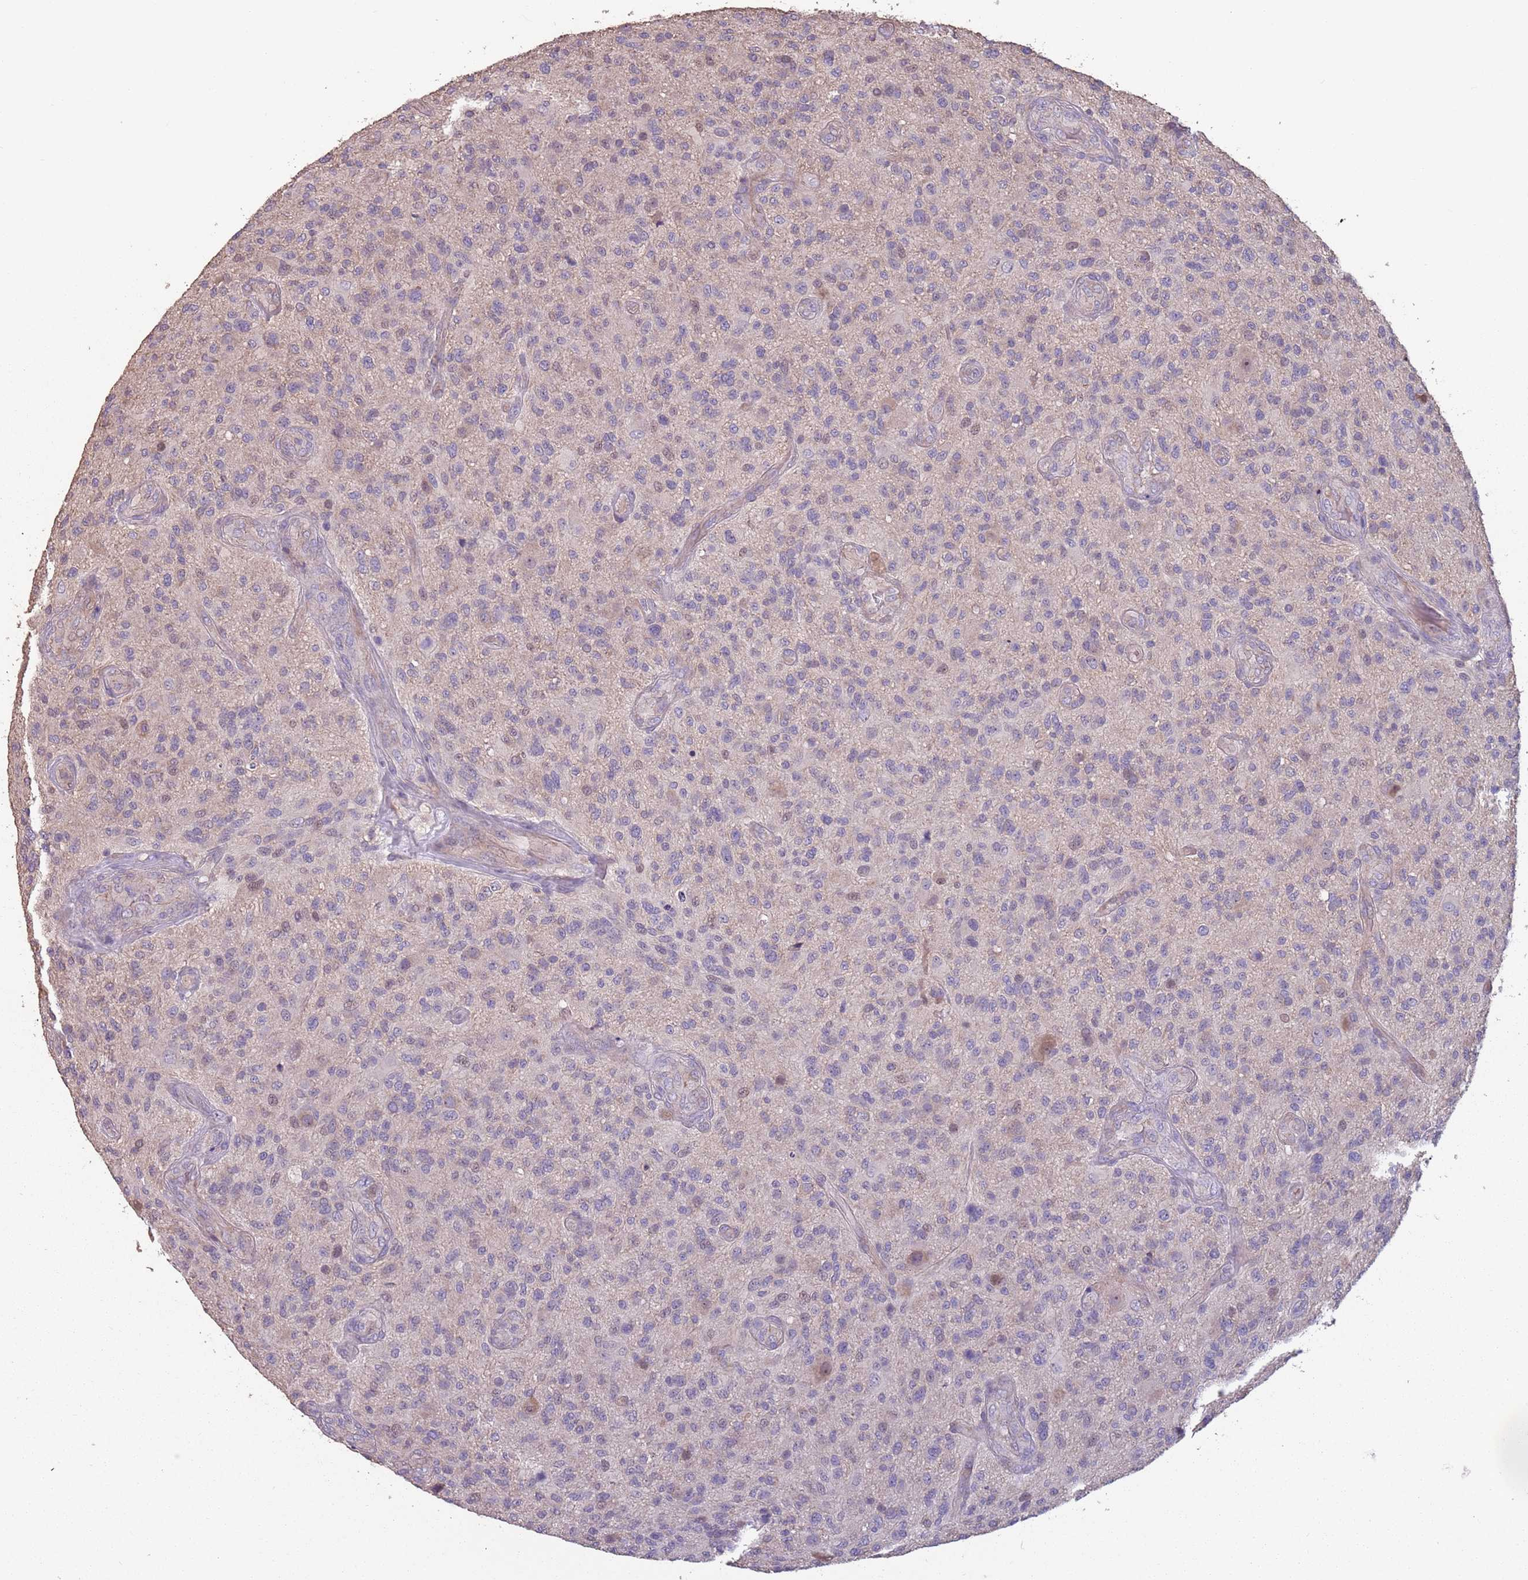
{"staining": {"intensity": "weak", "quantity": "<25%", "location": "nuclear"}, "tissue": "glioma", "cell_type": "Tumor cells", "image_type": "cancer", "snomed": [{"axis": "morphology", "description": "Glioma, malignant, High grade"}, {"axis": "topography", "description": "Brain"}], "caption": "DAB (3,3'-diaminobenzidine) immunohistochemical staining of glioma exhibits no significant staining in tumor cells.", "gene": "MBD3L1", "patient": {"sex": "male", "age": 47}}